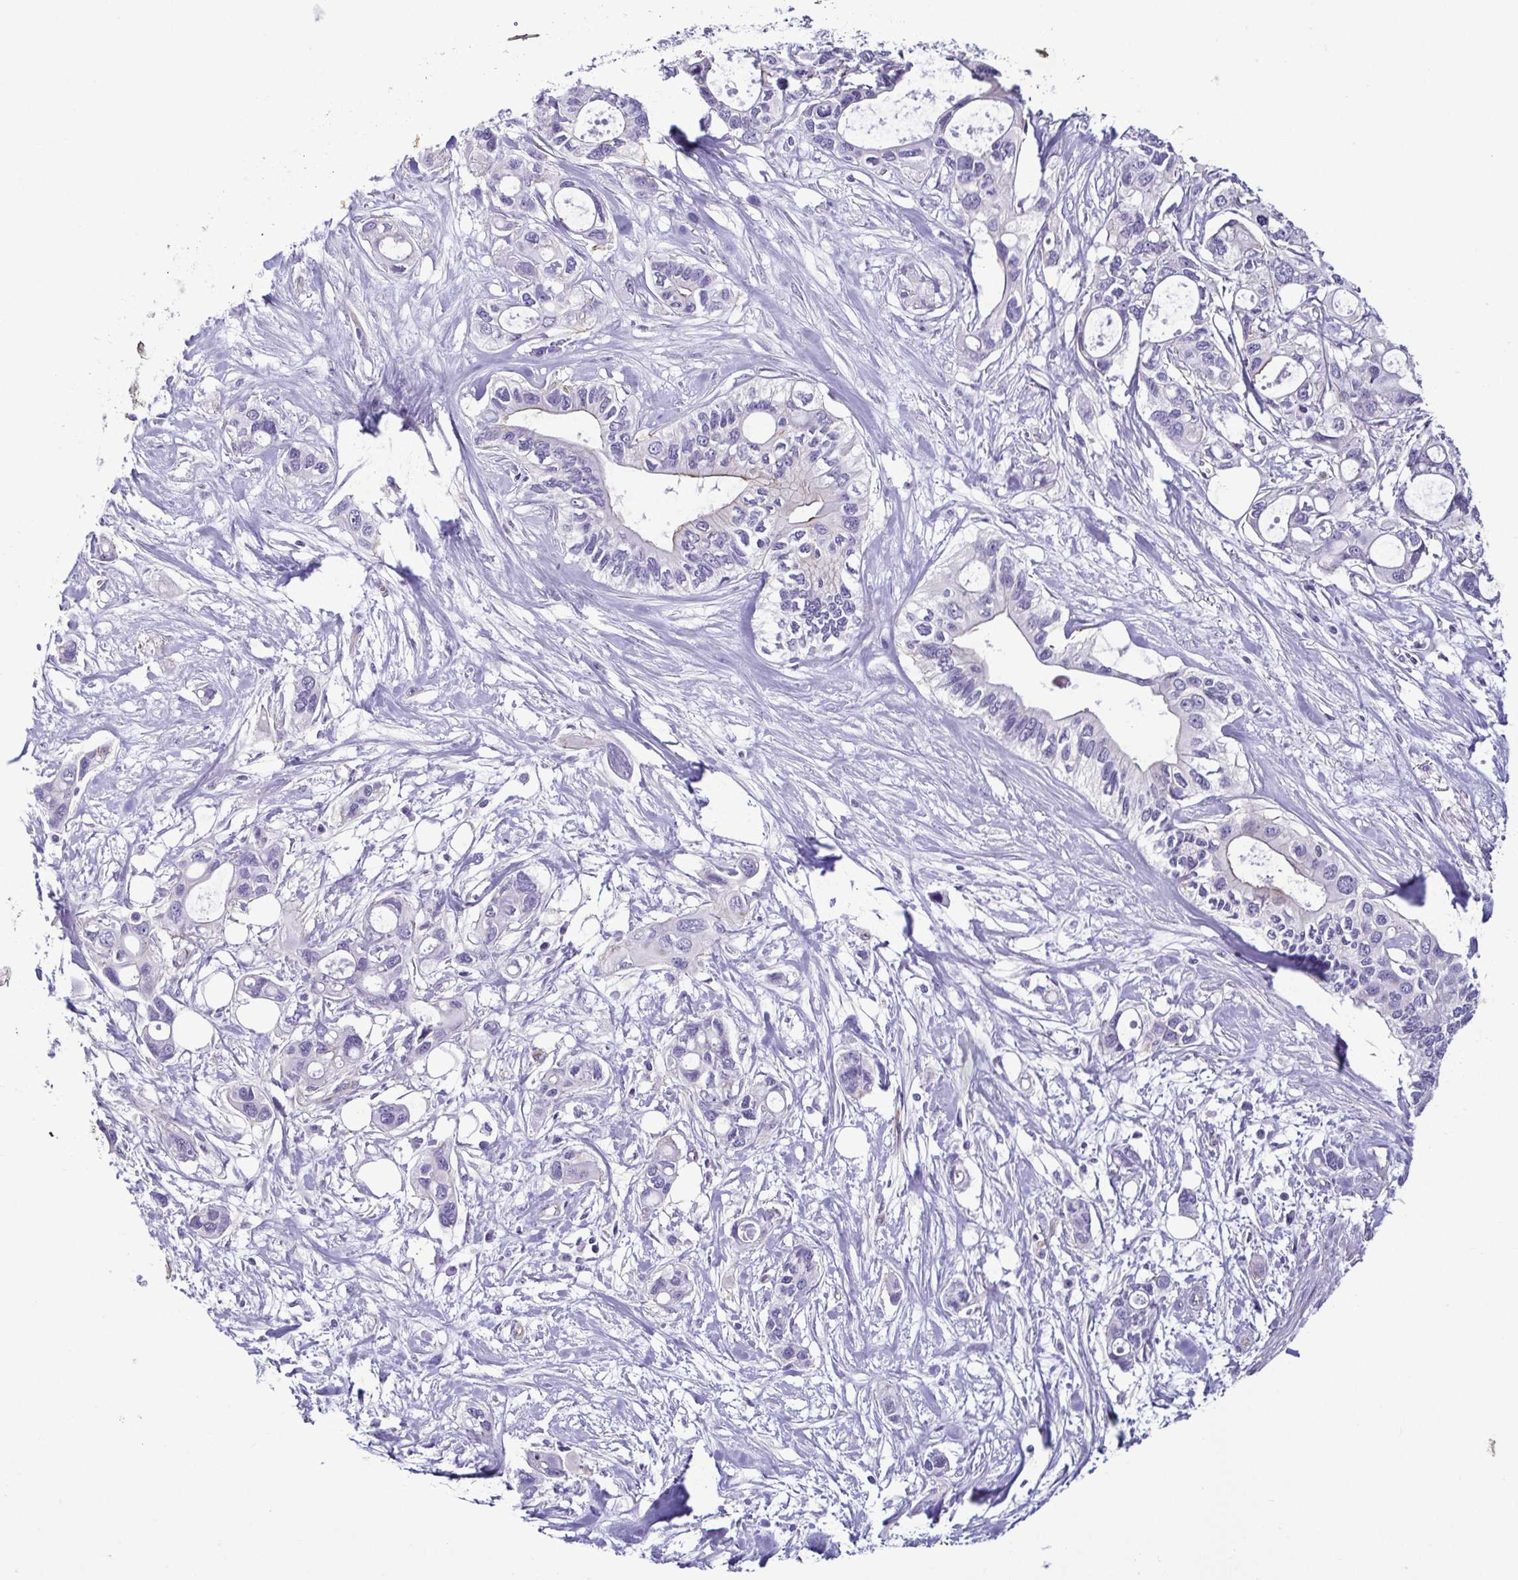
{"staining": {"intensity": "negative", "quantity": "none", "location": "none"}, "tissue": "pancreatic cancer", "cell_type": "Tumor cells", "image_type": "cancer", "snomed": [{"axis": "morphology", "description": "Adenocarcinoma, NOS"}, {"axis": "topography", "description": "Pancreas"}], "caption": "An IHC histopathology image of adenocarcinoma (pancreatic) is shown. There is no staining in tumor cells of adenocarcinoma (pancreatic).", "gene": "CASP14", "patient": {"sex": "male", "age": 60}}